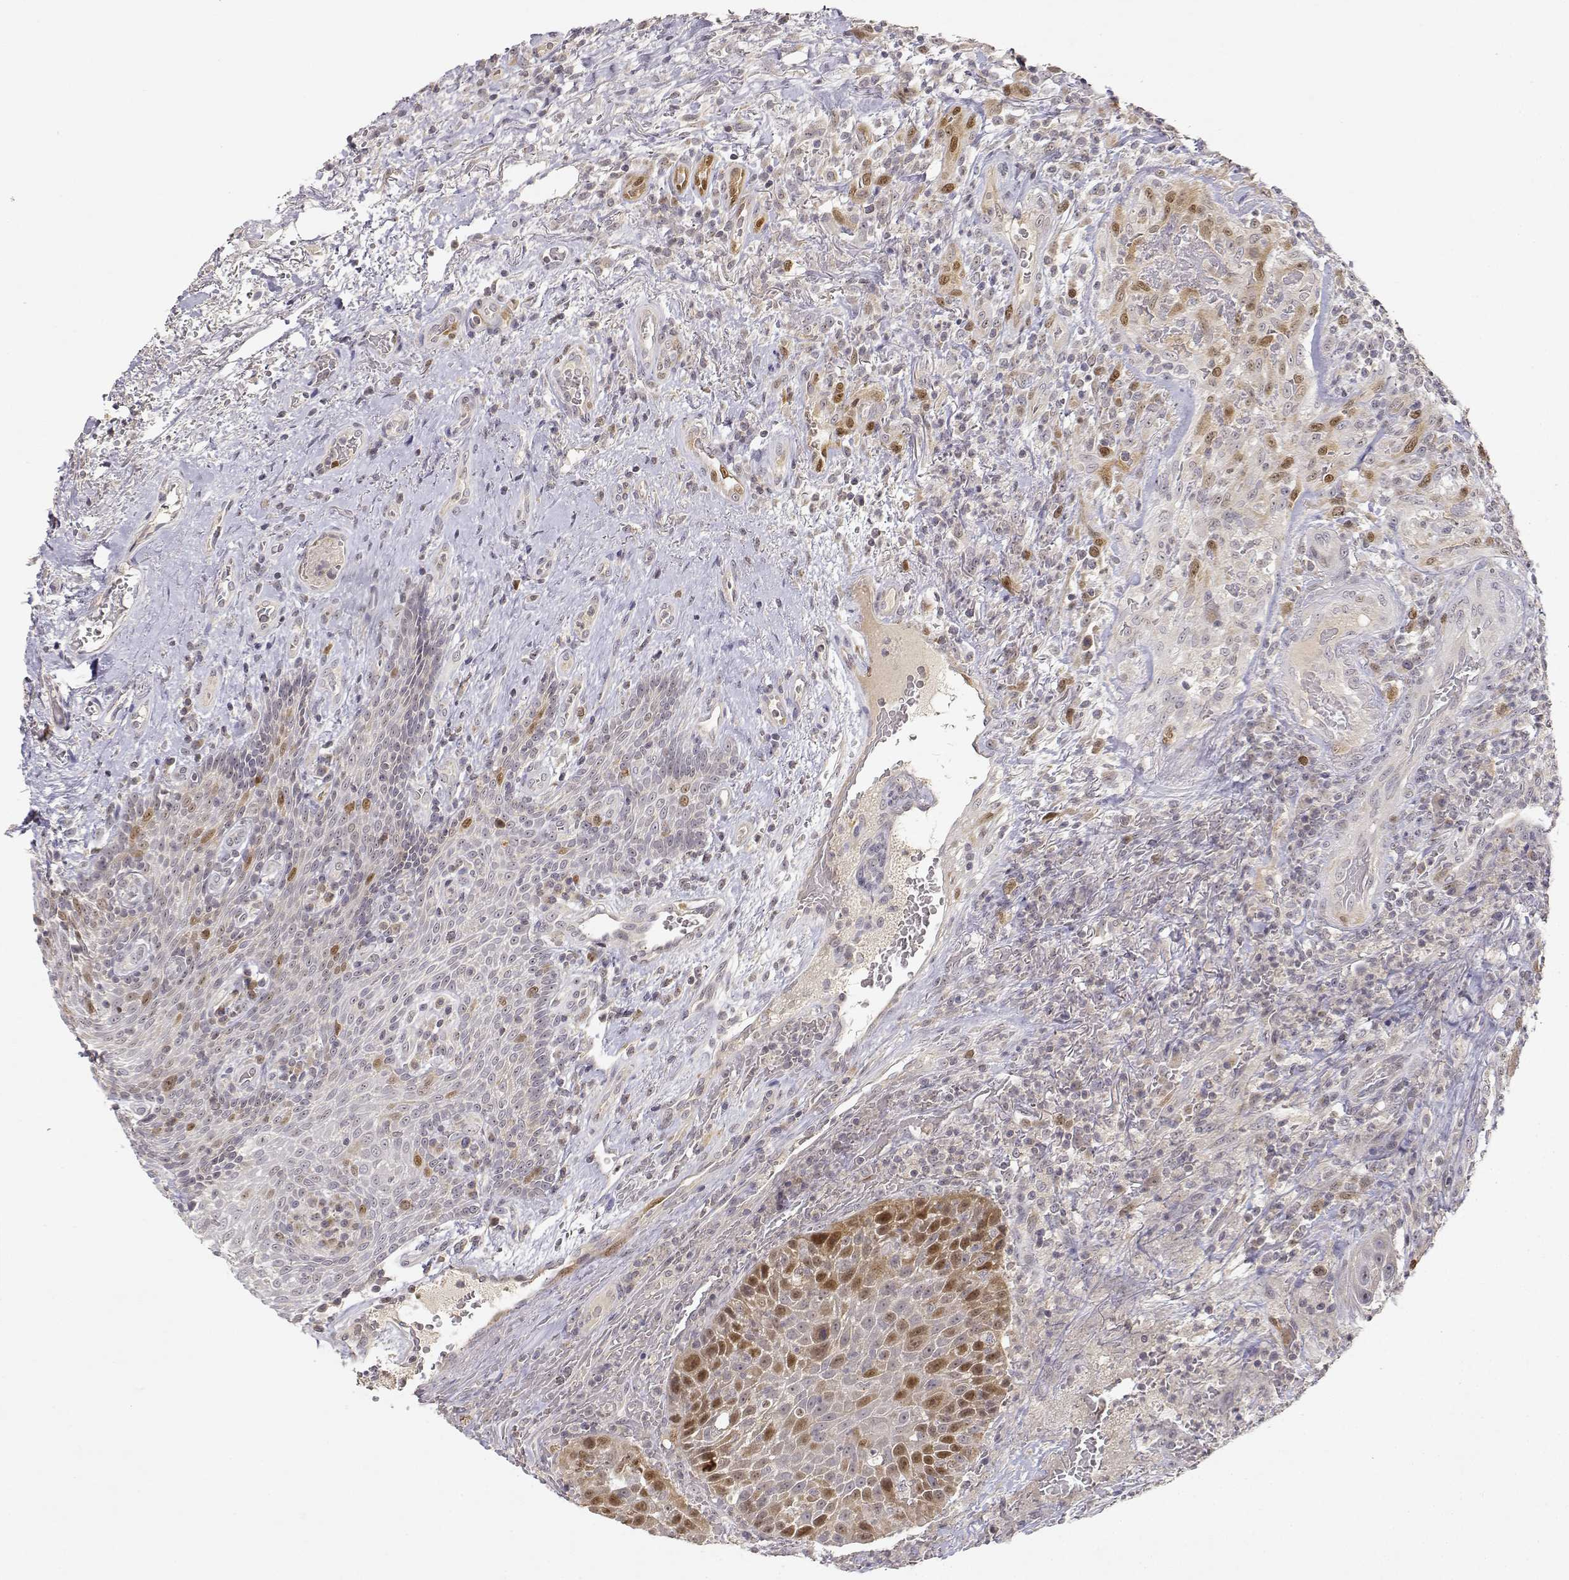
{"staining": {"intensity": "moderate", "quantity": "25%-75%", "location": "nuclear"}, "tissue": "head and neck cancer", "cell_type": "Tumor cells", "image_type": "cancer", "snomed": [{"axis": "morphology", "description": "Squamous cell carcinoma, NOS"}, {"axis": "topography", "description": "Head-Neck"}], "caption": "Immunohistochemistry (DAB) staining of head and neck cancer (squamous cell carcinoma) exhibits moderate nuclear protein positivity in about 25%-75% of tumor cells.", "gene": "RAD51", "patient": {"sex": "male", "age": 69}}